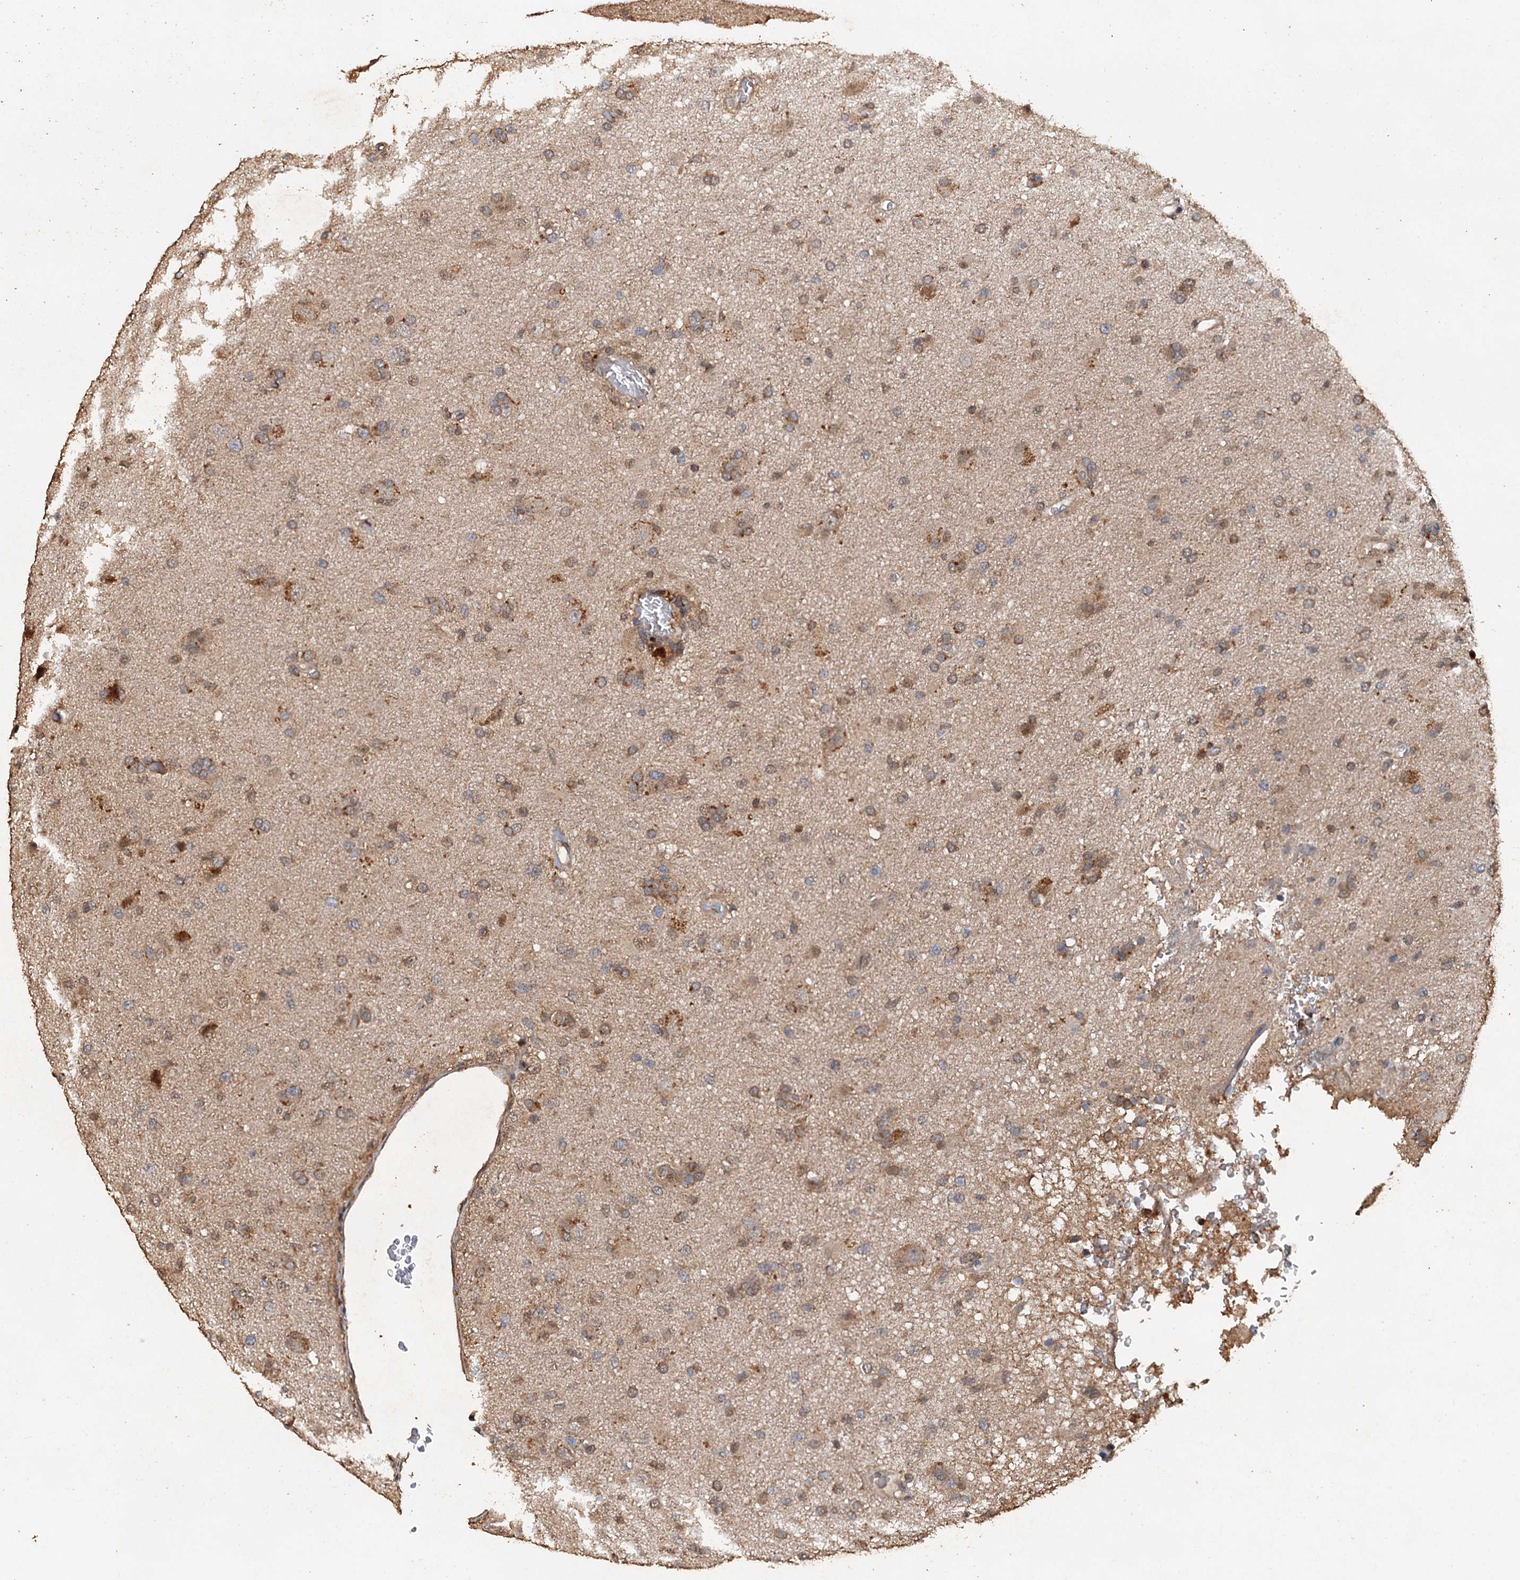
{"staining": {"intensity": "weak", "quantity": "25%-75%", "location": "cytoplasmic/membranous"}, "tissue": "glioma", "cell_type": "Tumor cells", "image_type": "cancer", "snomed": [{"axis": "morphology", "description": "Glioma, malignant, High grade"}, {"axis": "topography", "description": "Brain"}], "caption": "Immunohistochemistry of human glioma reveals low levels of weak cytoplasmic/membranous expression in about 25%-75% of tumor cells. (Brightfield microscopy of DAB IHC at high magnification).", "gene": "PSMD9", "patient": {"sex": "female", "age": 57}}